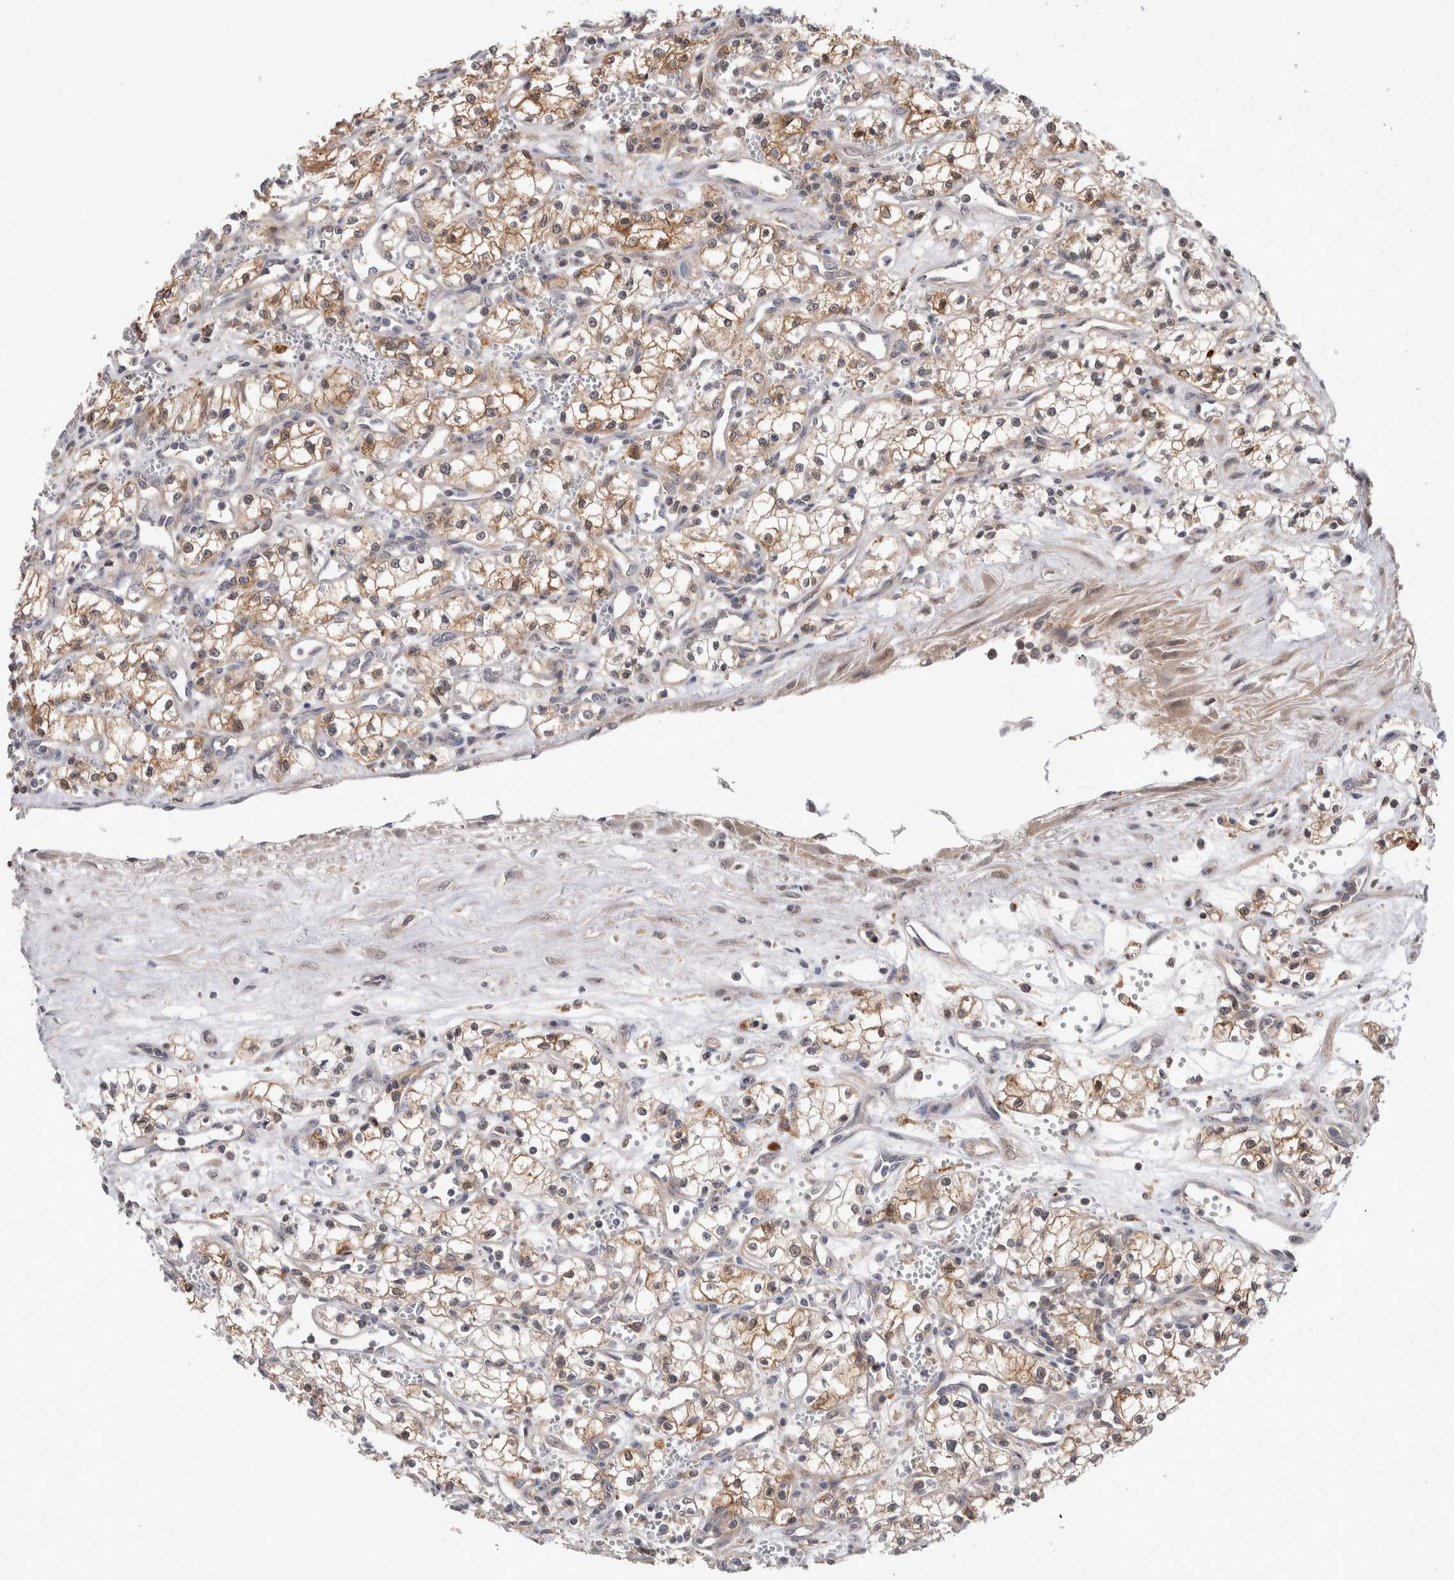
{"staining": {"intensity": "moderate", "quantity": ">75%", "location": "cytoplasmic/membranous"}, "tissue": "renal cancer", "cell_type": "Tumor cells", "image_type": "cancer", "snomed": [{"axis": "morphology", "description": "Adenocarcinoma, NOS"}, {"axis": "topography", "description": "Kidney"}], "caption": "Immunohistochemistry staining of renal cancer, which demonstrates medium levels of moderate cytoplasmic/membranous expression in approximately >75% of tumor cells indicating moderate cytoplasmic/membranous protein staining. The staining was performed using DAB (brown) for protein detection and nuclei were counterstained in hematoxylin (blue).", "gene": "MRPL37", "patient": {"sex": "male", "age": 59}}